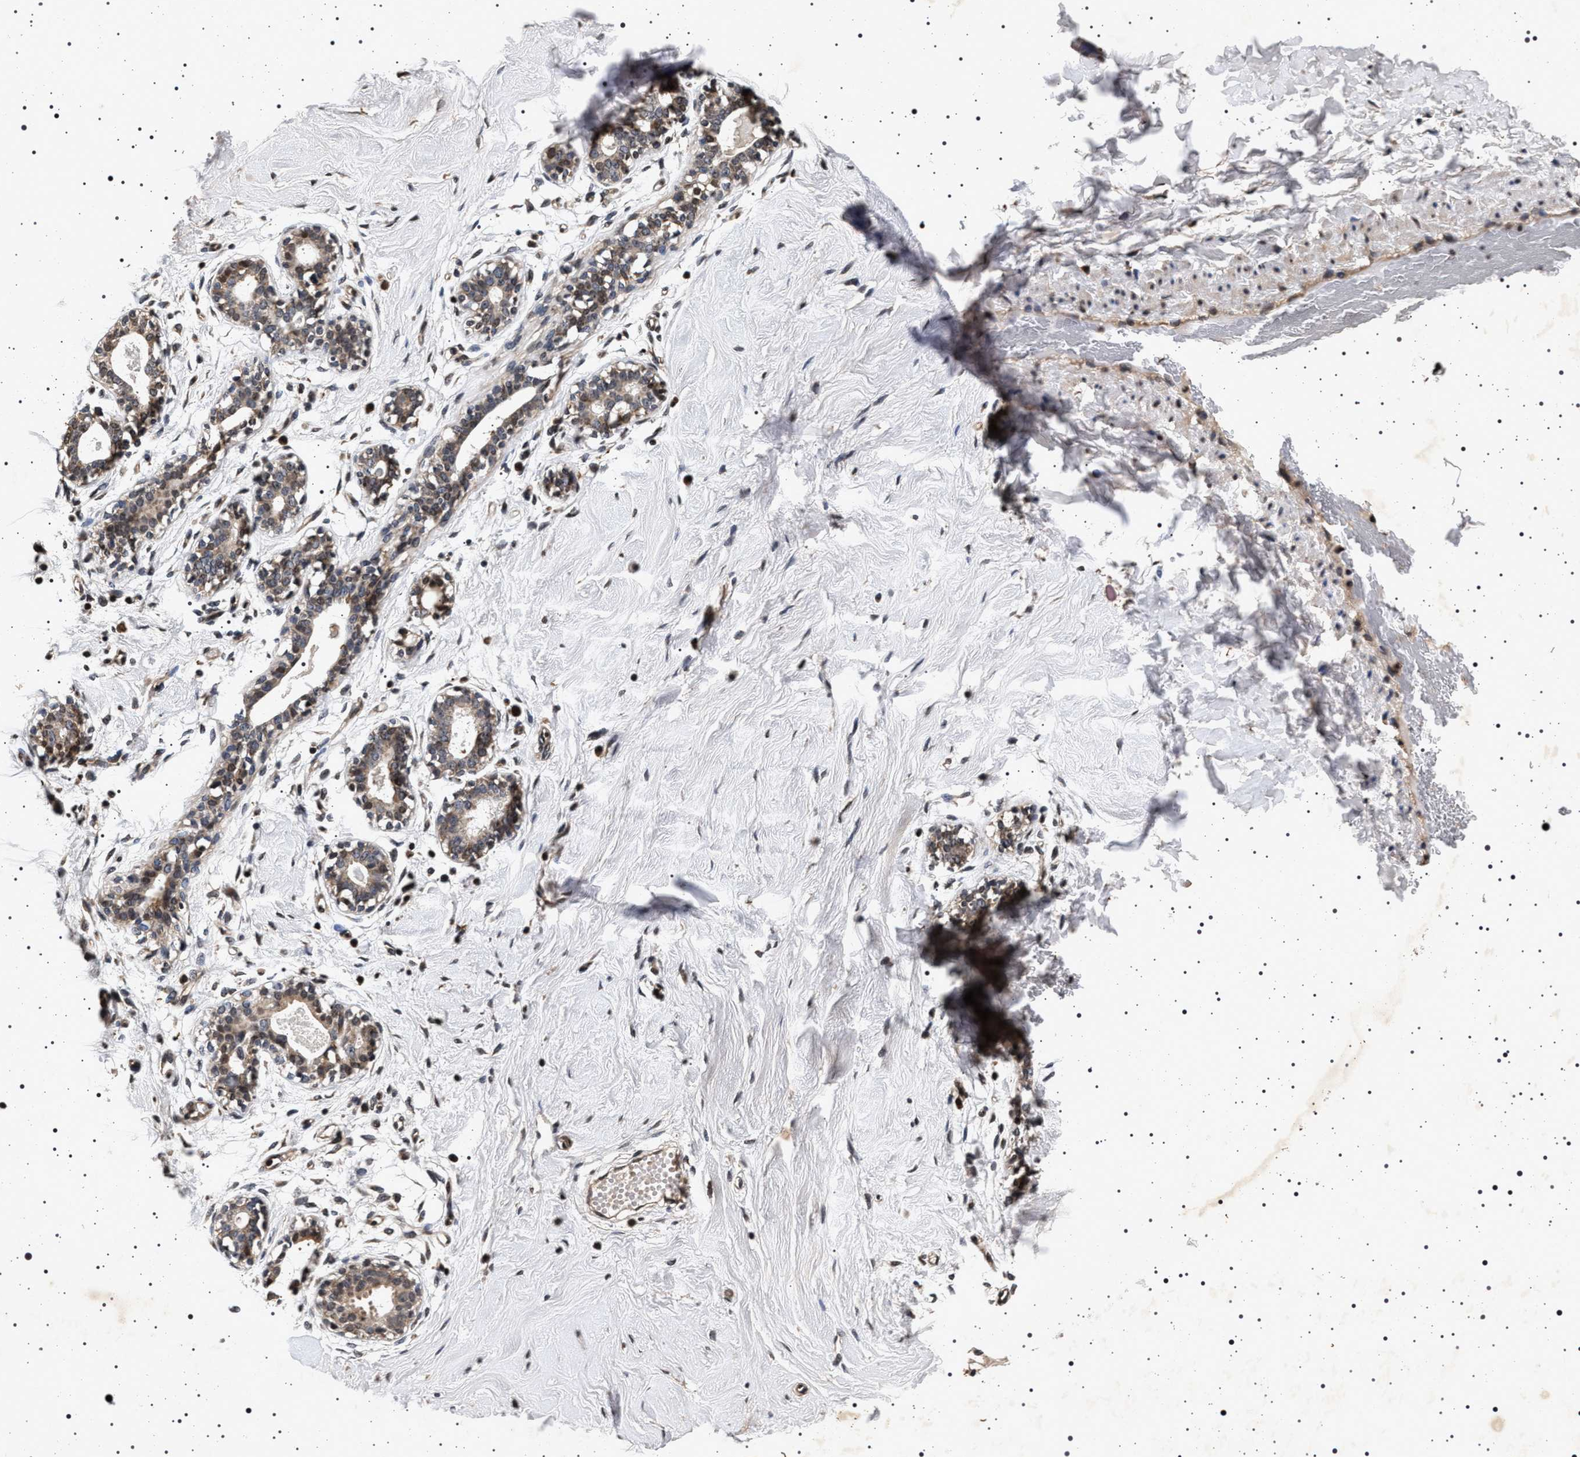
{"staining": {"intensity": "negative", "quantity": "none", "location": "none"}, "tissue": "breast", "cell_type": "Adipocytes", "image_type": "normal", "snomed": [{"axis": "morphology", "description": "Normal tissue, NOS"}, {"axis": "topography", "description": "Breast"}], "caption": "DAB immunohistochemical staining of normal human breast demonstrates no significant expression in adipocytes.", "gene": "CDKN1B", "patient": {"sex": "female", "age": 23}}